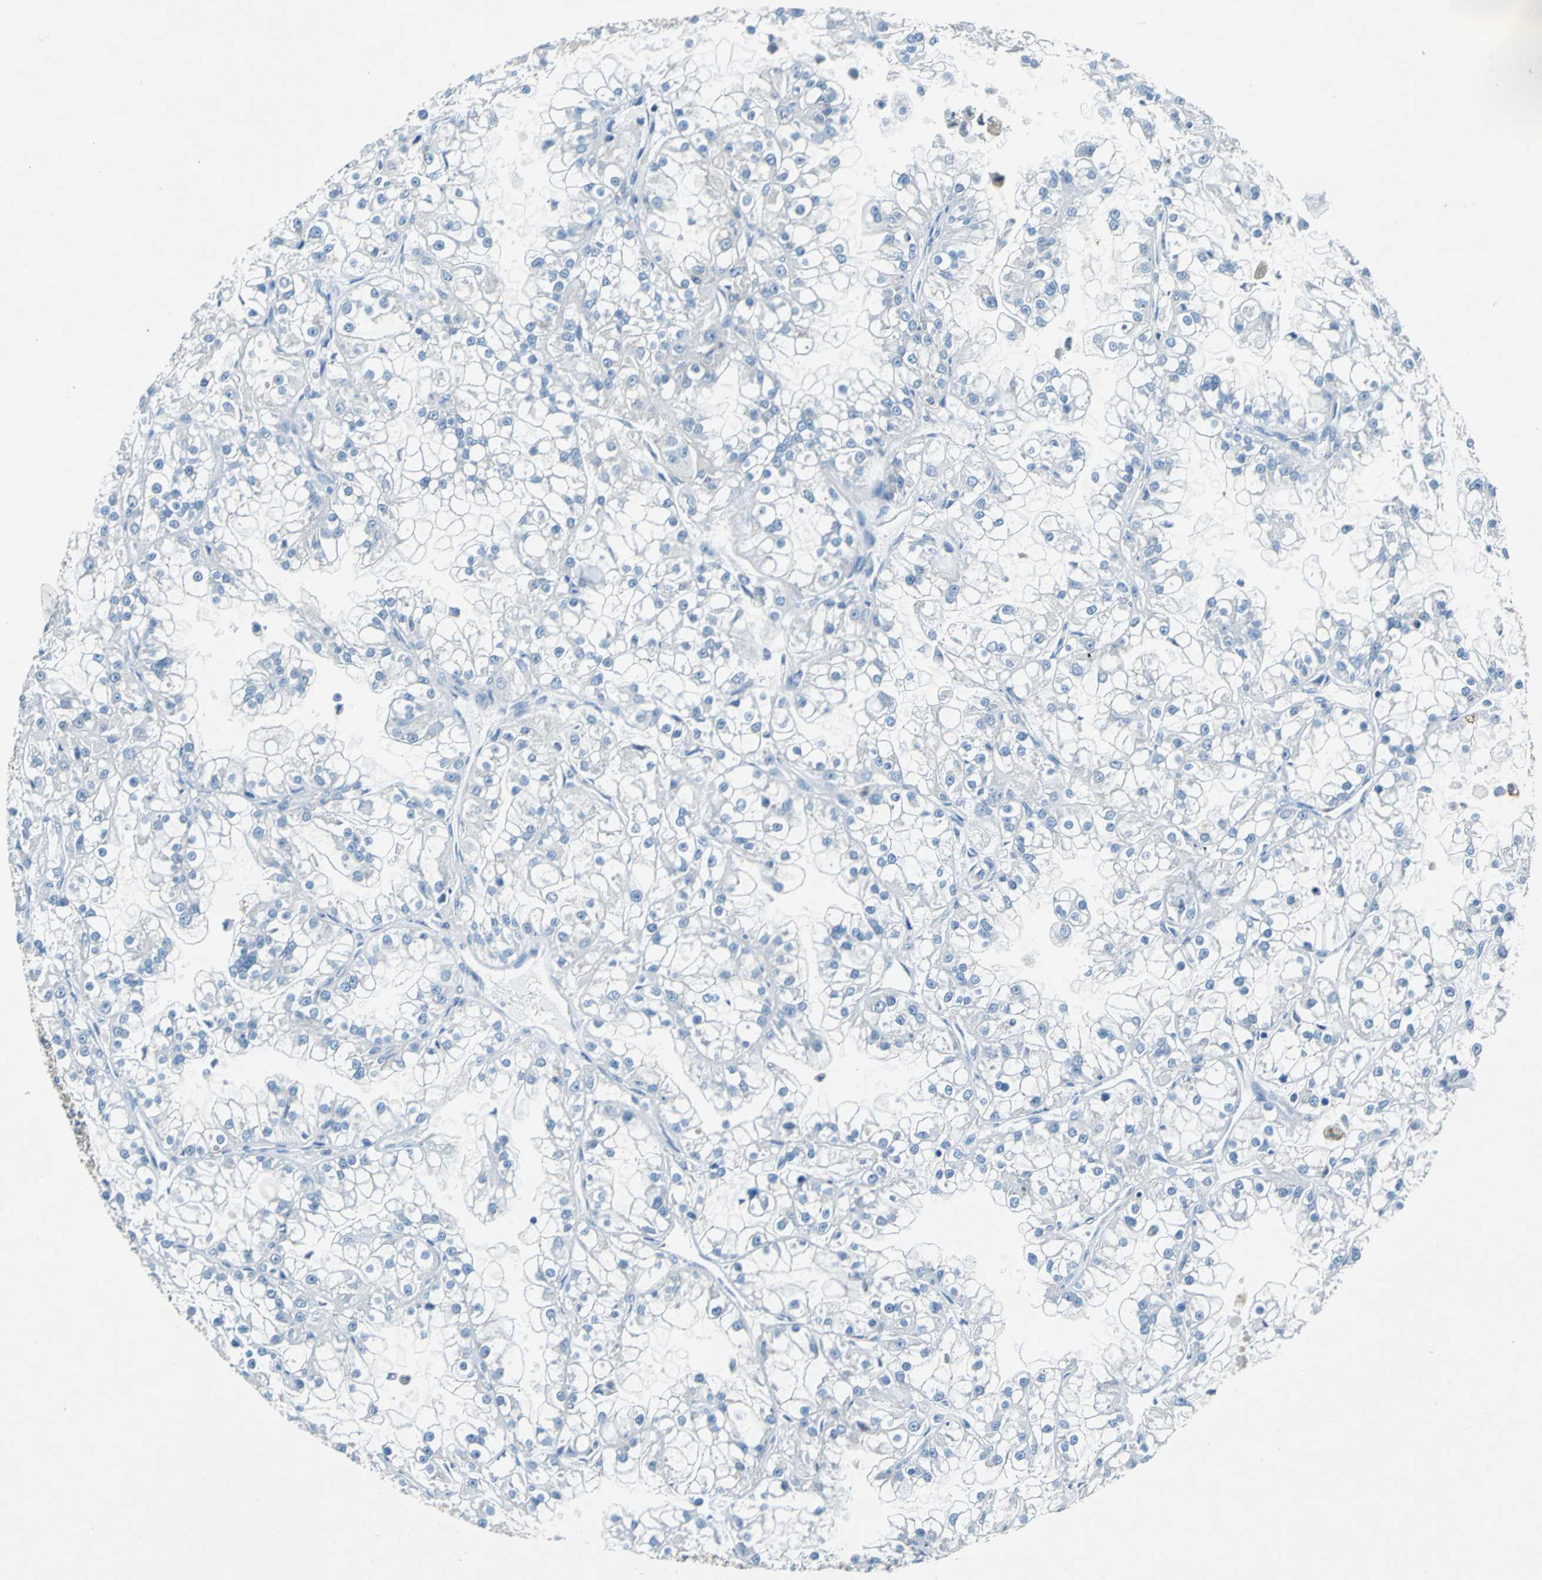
{"staining": {"intensity": "negative", "quantity": "none", "location": "none"}, "tissue": "renal cancer", "cell_type": "Tumor cells", "image_type": "cancer", "snomed": [{"axis": "morphology", "description": "Adenocarcinoma, NOS"}, {"axis": "topography", "description": "Kidney"}], "caption": "DAB immunohistochemical staining of human renal adenocarcinoma demonstrates no significant positivity in tumor cells. (DAB immunohistochemistry, high magnification).", "gene": "RPS13", "patient": {"sex": "female", "age": 52}}